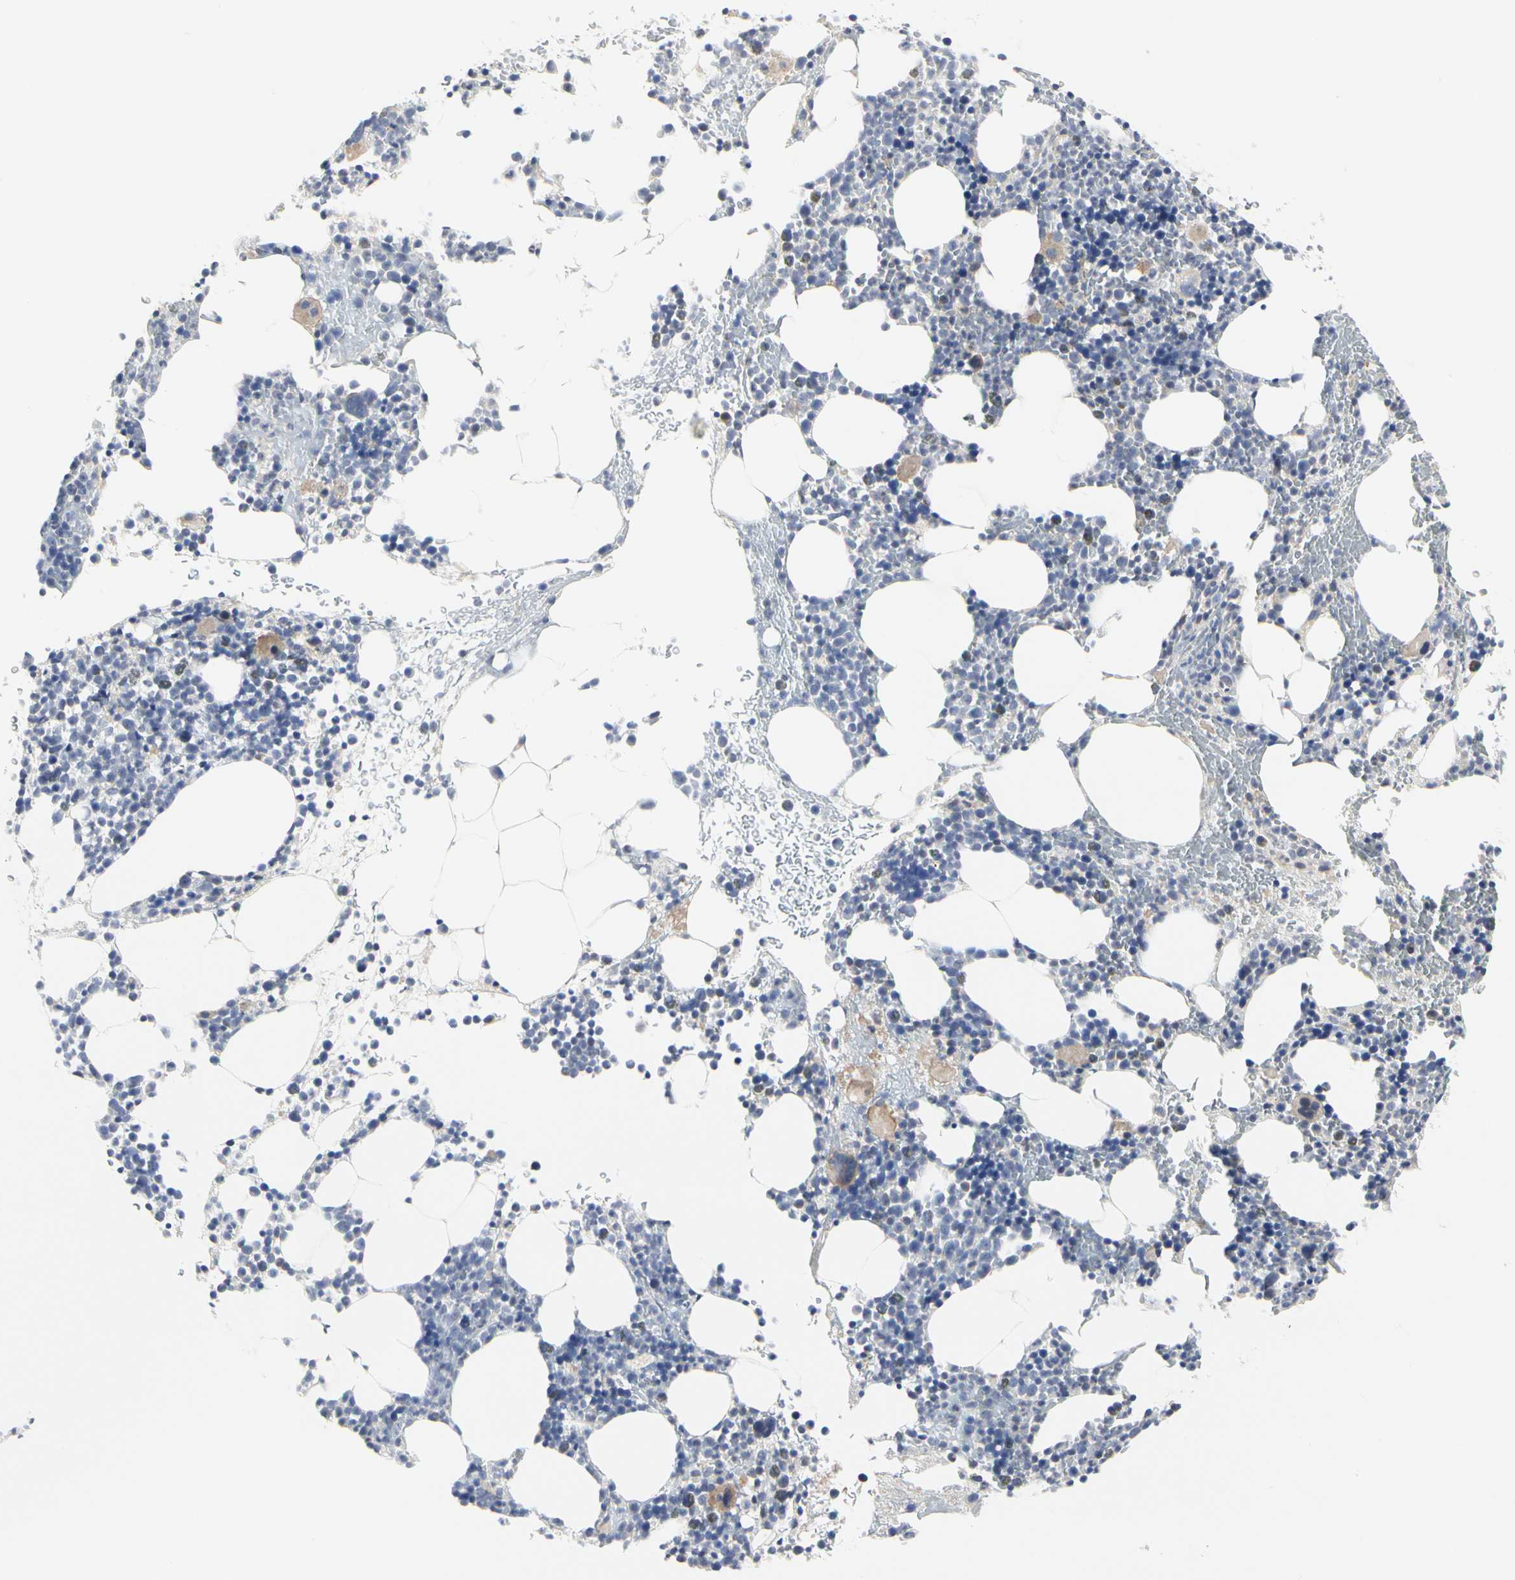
{"staining": {"intensity": "moderate", "quantity": "<25%", "location": "cytoplasmic/membranous"}, "tissue": "bone marrow", "cell_type": "Hematopoietic cells", "image_type": "normal", "snomed": [{"axis": "morphology", "description": "Normal tissue, NOS"}, {"axis": "topography", "description": "Bone marrow"}], "caption": "The immunohistochemical stain labels moderate cytoplasmic/membranous expression in hematopoietic cells of benign bone marrow. (Stains: DAB in brown, nuclei in blue, Microscopy: brightfield microscopy at high magnification).", "gene": "SHANK2", "patient": {"sex": "male", "age": 82}}